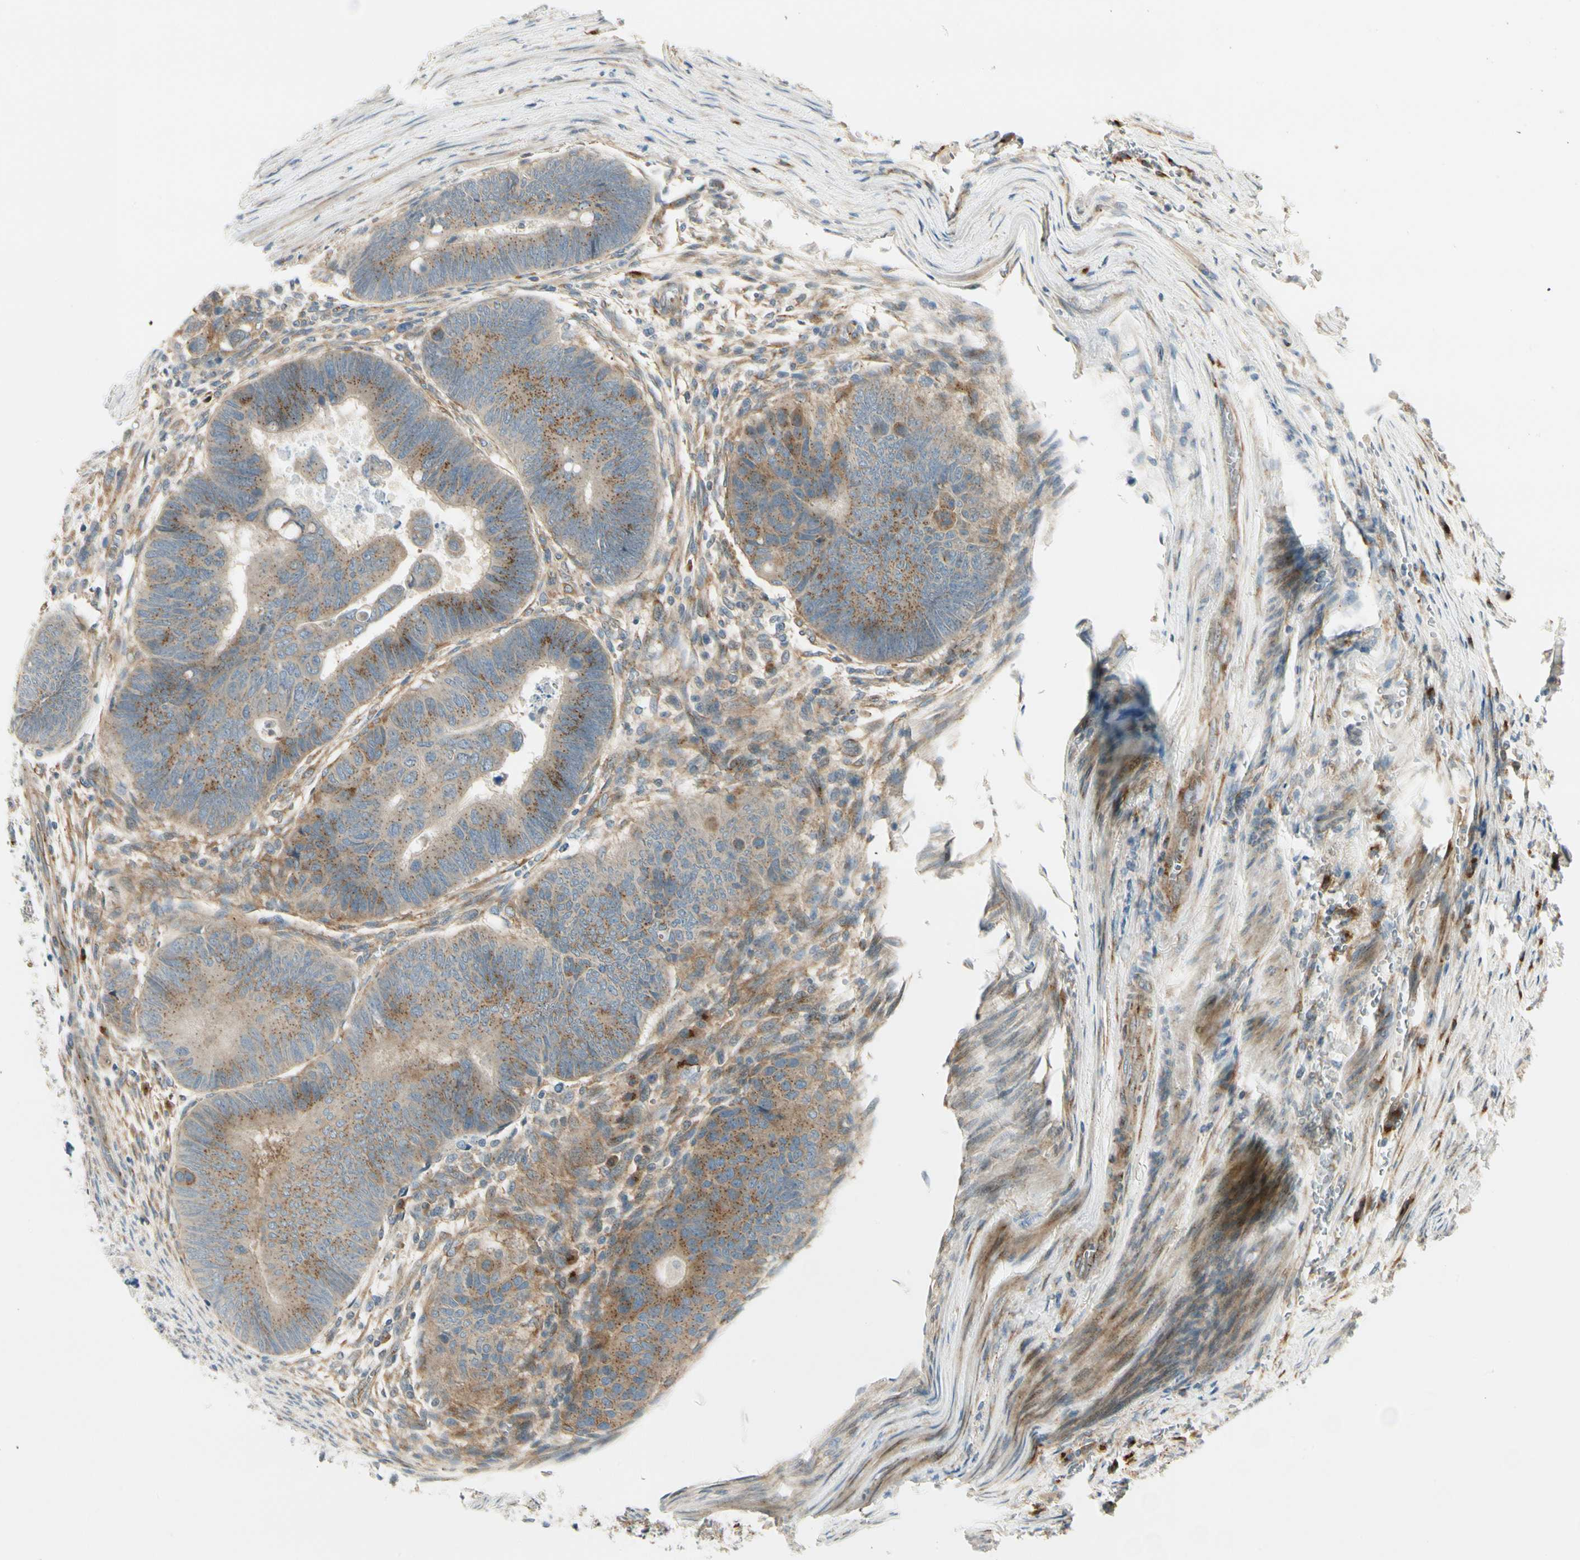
{"staining": {"intensity": "weak", "quantity": ">75%", "location": "cytoplasmic/membranous"}, "tissue": "colorectal cancer", "cell_type": "Tumor cells", "image_type": "cancer", "snomed": [{"axis": "morphology", "description": "Normal tissue, NOS"}, {"axis": "morphology", "description": "Adenocarcinoma, NOS"}, {"axis": "topography", "description": "Rectum"}, {"axis": "topography", "description": "Peripheral nerve tissue"}], "caption": "IHC staining of colorectal cancer (adenocarcinoma), which exhibits low levels of weak cytoplasmic/membranous staining in about >75% of tumor cells indicating weak cytoplasmic/membranous protein expression. The staining was performed using DAB (3,3'-diaminobenzidine) (brown) for protein detection and nuclei were counterstained in hematoxylin (blue).", "gene": "MANSC1", "patient": {"sex": "male", "age": 92}}